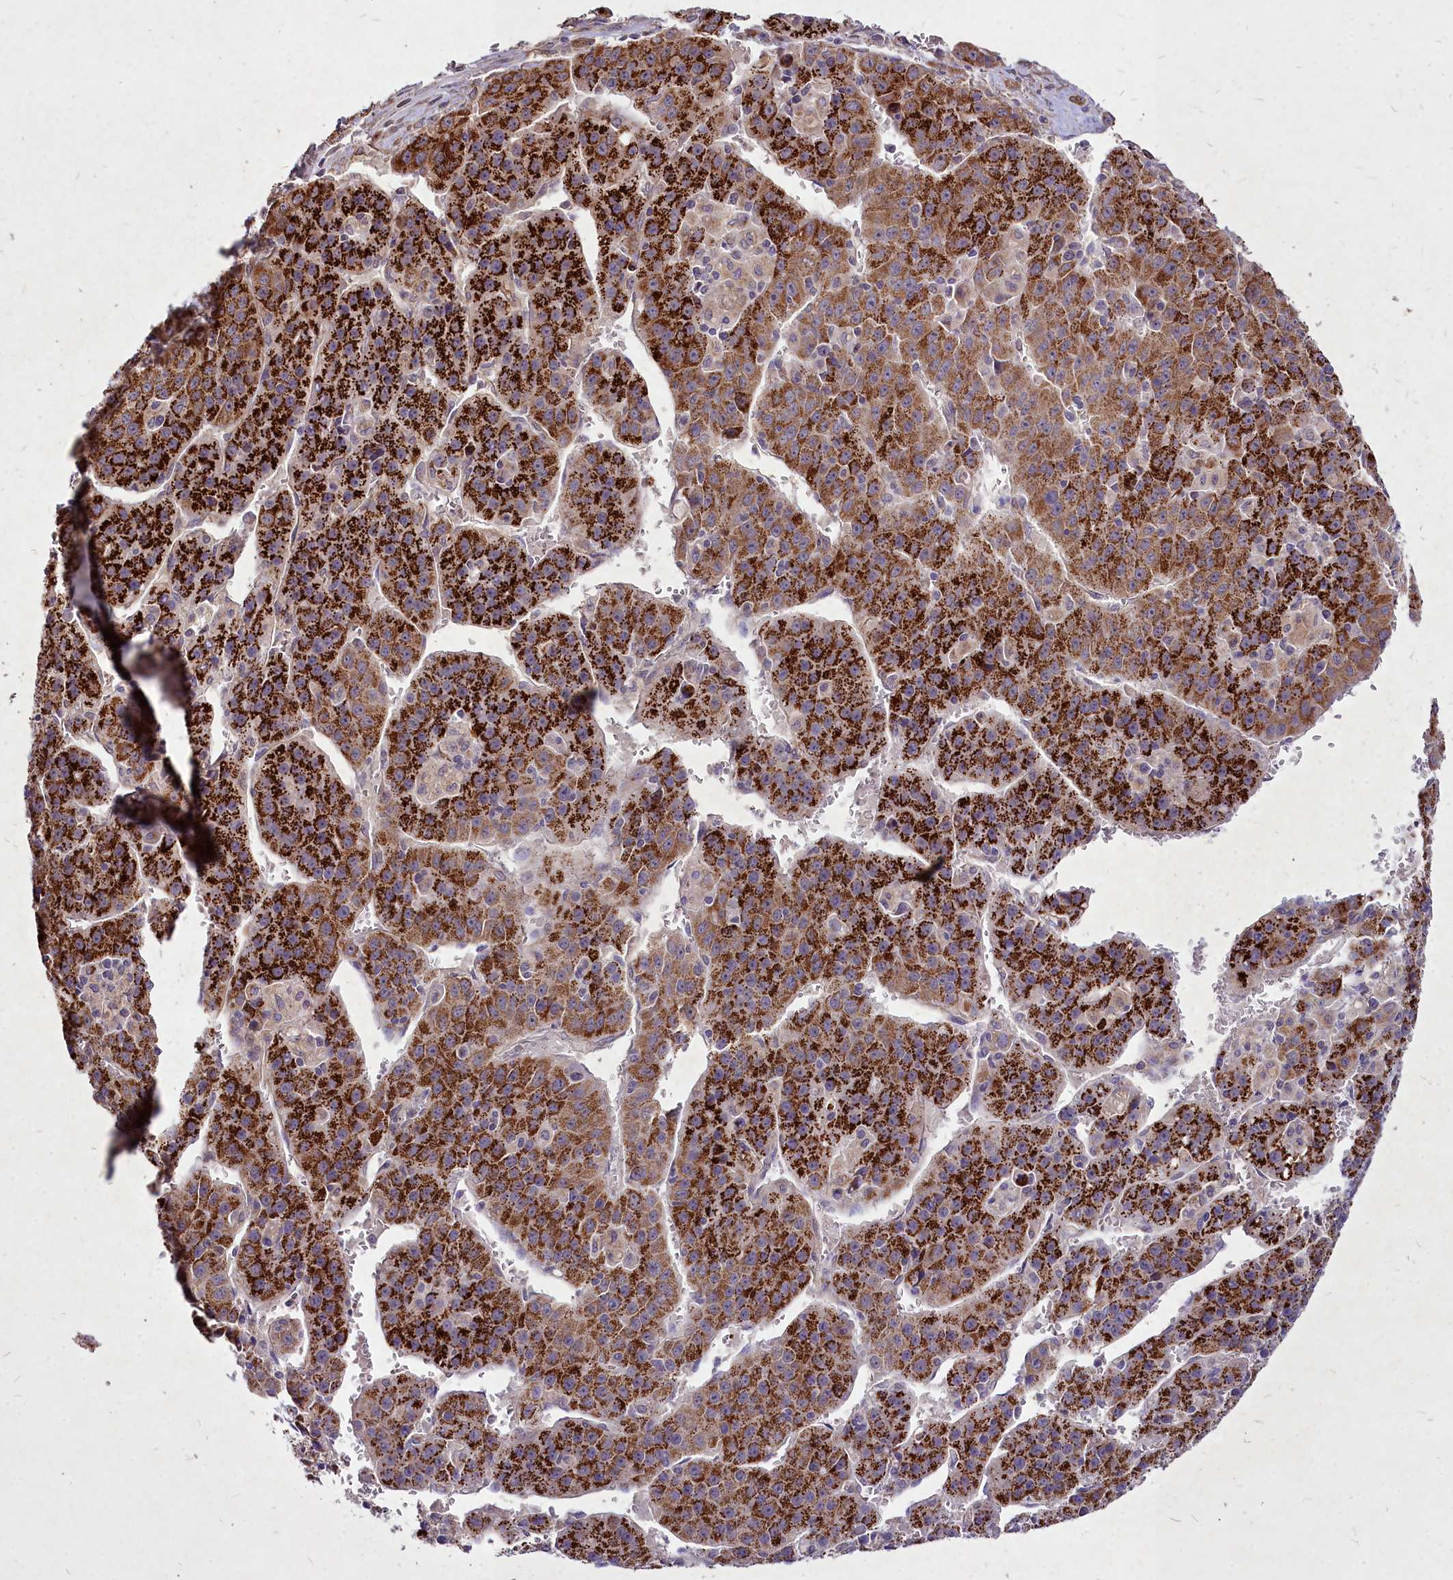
{"staining": {"intensity": "strong", "quantity": ">75%", "location": "cytoplasmic/membranous"}, "tissue": "liver cancer", "cell_type": "Tumor cells", "image_type": "cancer", "snomed": [{"axis": "morphology", "description": "Carcinoma, Hepatocellular, NOS"}, {"axis": "topography", "description": "Liver"}], "caption": "Immunohistochemical staining of liver hepatocellular carcinoma reveals high levels of strong cytoplasmic/membranous staining in about >75% of tumor cells.", "gene": "SKA1", "patient": {"sex": "female", "age": 53}}